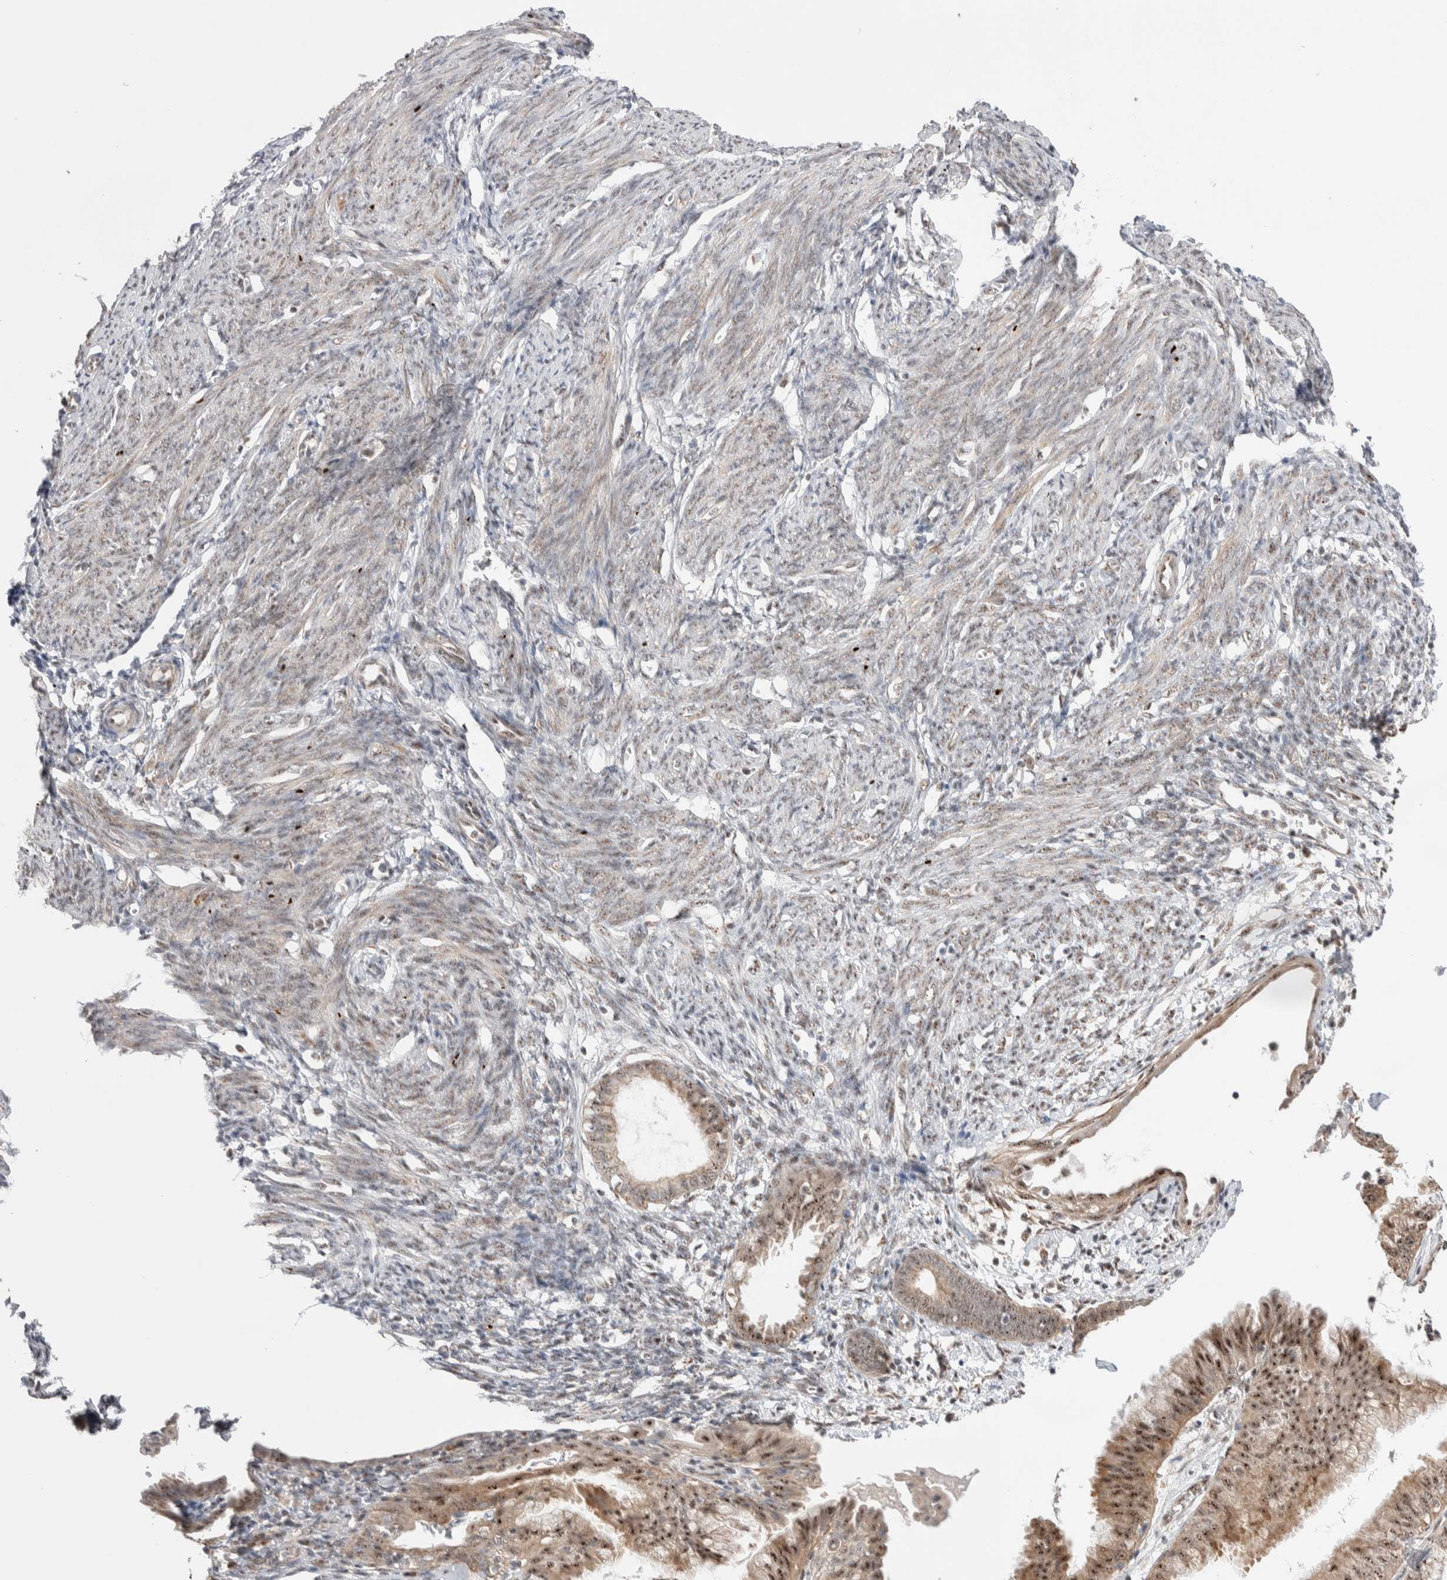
{"staining": {"intensity": "weak", "quantity": "25%-75%", "location": "cytoplasmic/membranous,nuclear"}, "tissue": "endometrium", "cell_type": "Cells in endometrial stroma", "image_type": "normal", "snomed": [{"axis": "morphology", "description": "Normal tissue, NOS"}, {"axis": "morphology", "description": "Adenocarcinoma, NOS"}, {"axis": "topography", "description": "Endometrium"}], "caption": "An immunohistochemistry (IHC) image of unremarkable tissue is shown. Protein staining in brown highlights weak cytoplasmic/membranous,nuclear positivity in endometrium within cells in endometrial stroma.", "gene": "ZNF695", "patient": {"sex": "female", "age": 57}}